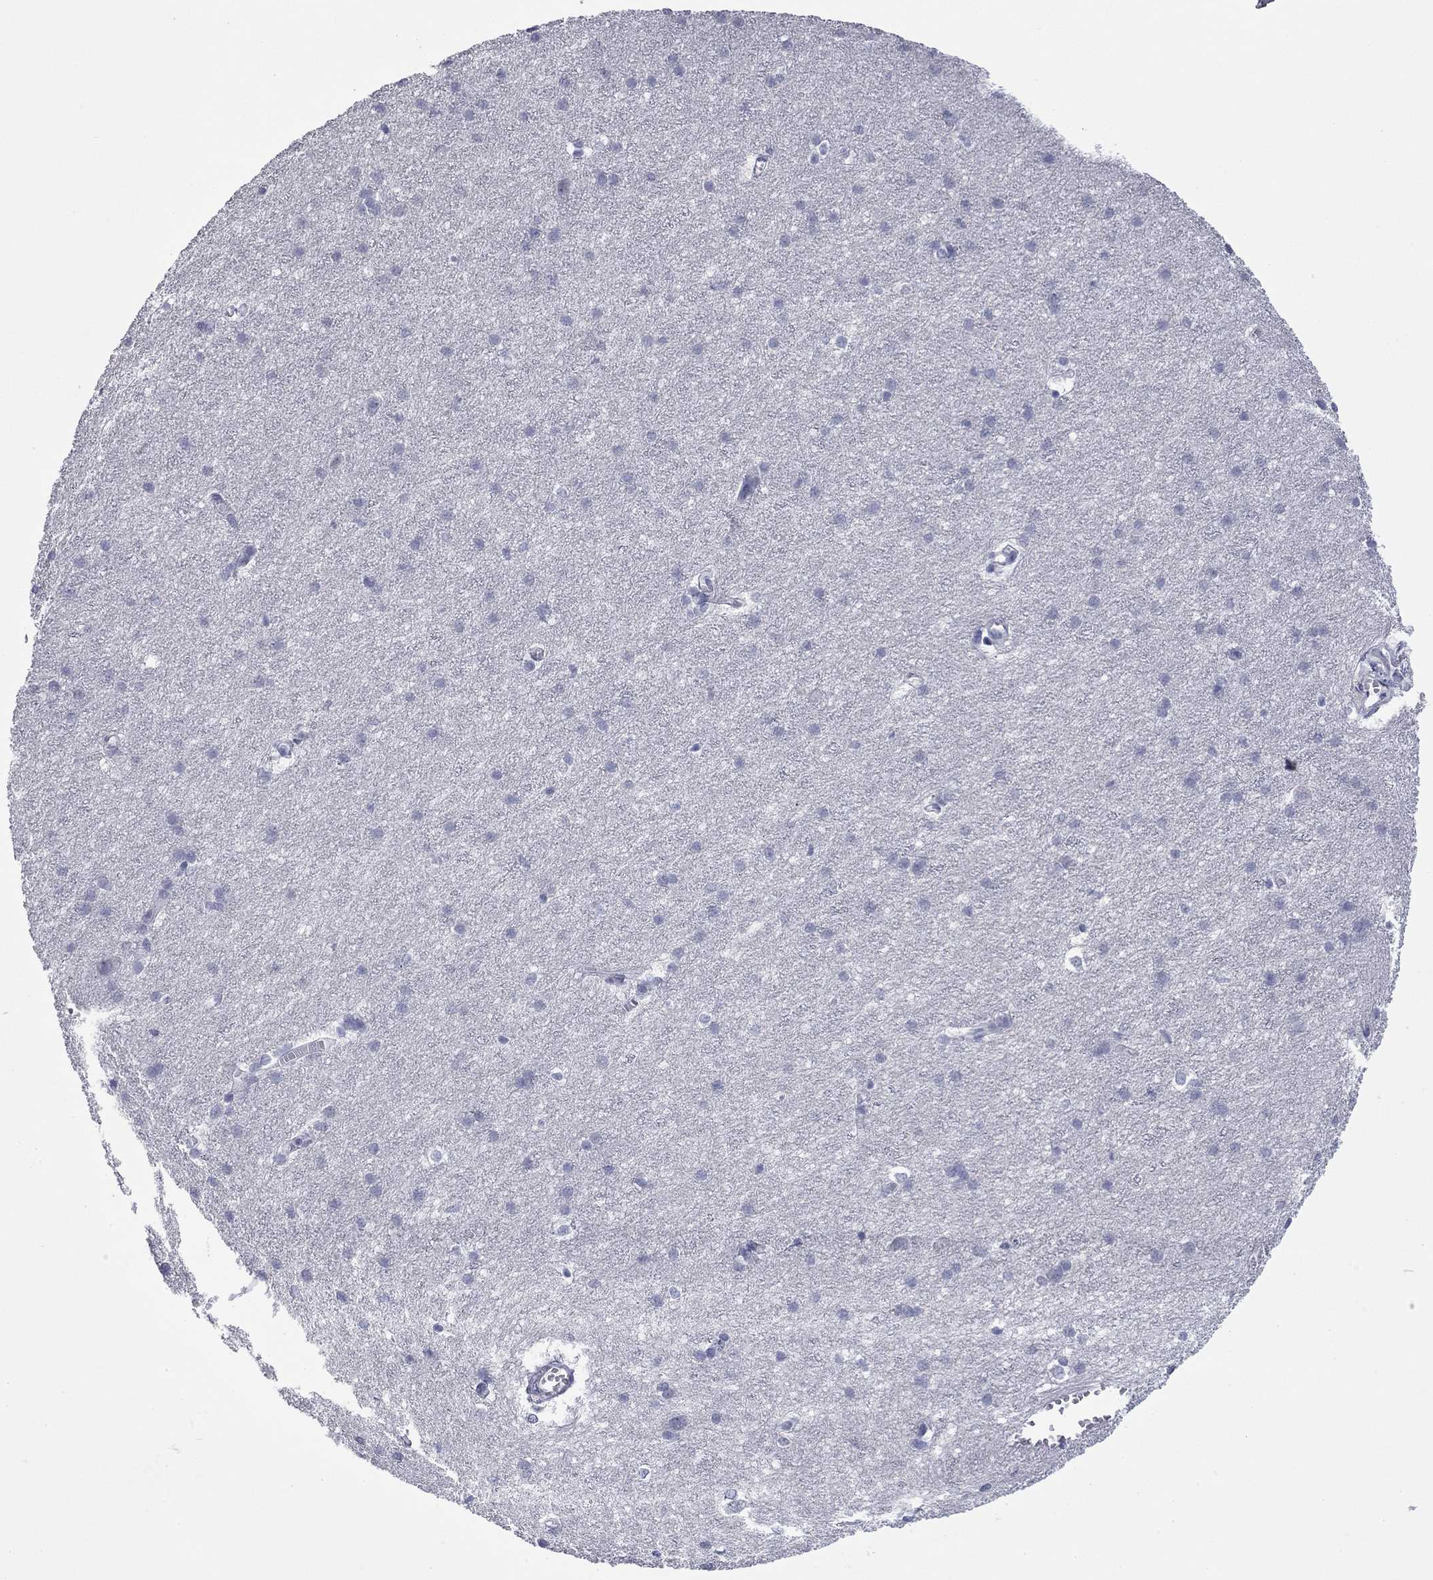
{"staining": {"intensity": "negative", "quantity": "none", "location": "none"}, "tissue": "cerebral cortex", "cell_type": "Endothelial cells", "image_type": "normal", "snomed": [{"axis": "morphology", "description": "Normal tissue, NOS"}, {"axis": "topography", "description": "Cerebral cortex"}], "caption": "This histopathology image is of unremarkable cerebral cortex stained with immunohistochemistry to label a protein in brown with the nuclei are counter-stained blue. There is no expression in endothelial cells.", "gene": "ZP2", "patient": {"sex": "male", "age": 37}}